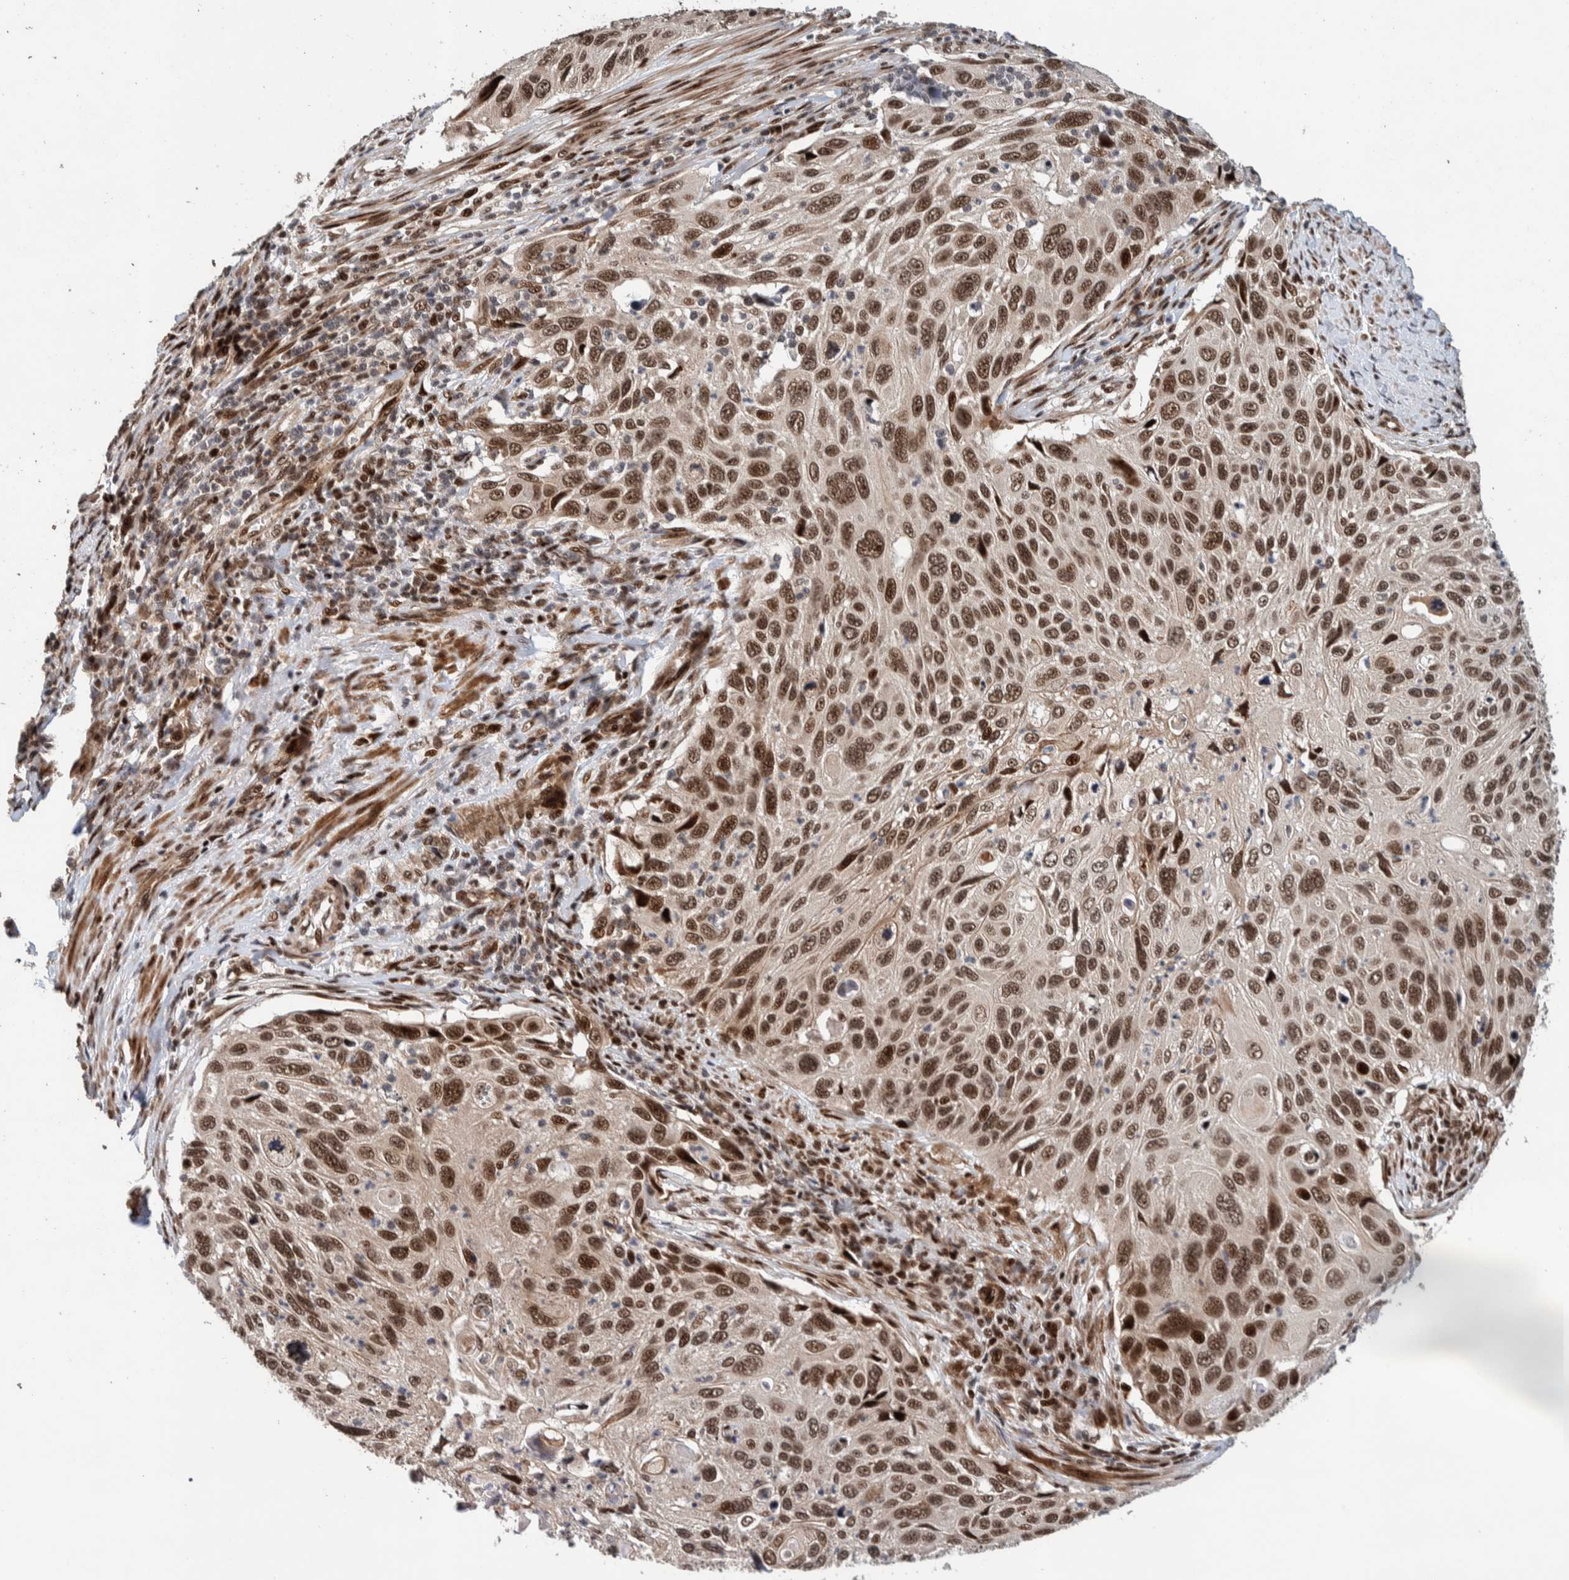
{"staining": {"intensity": "moderate", "quantity": ">75%", "location": "nuclear"}, "tissue": "cervical cancer", "cell_type": "Tumor cells", "image_type": "cancer", "snomed": [{"axis": "morphology", "description": "Squamous cell carcinoma, NOS"}, {"axis": "topography", "description": "Cervix"}], "caption": "Immunohistochemistry staining of cervical cancer (squamous cell carcinoma), which exhibits medium levels of moderate nuclear expression in approximately >75% of tumor cells indicating moderate nuclear protein positivity. The staining was performed using DAB (3,3'-diaminobenzidine) (brown) for protein detection and nuclei were counterstained in hematoxylin (blue).", "gene": "CHD4", "patient": {"sex": "female", "age": 70}}